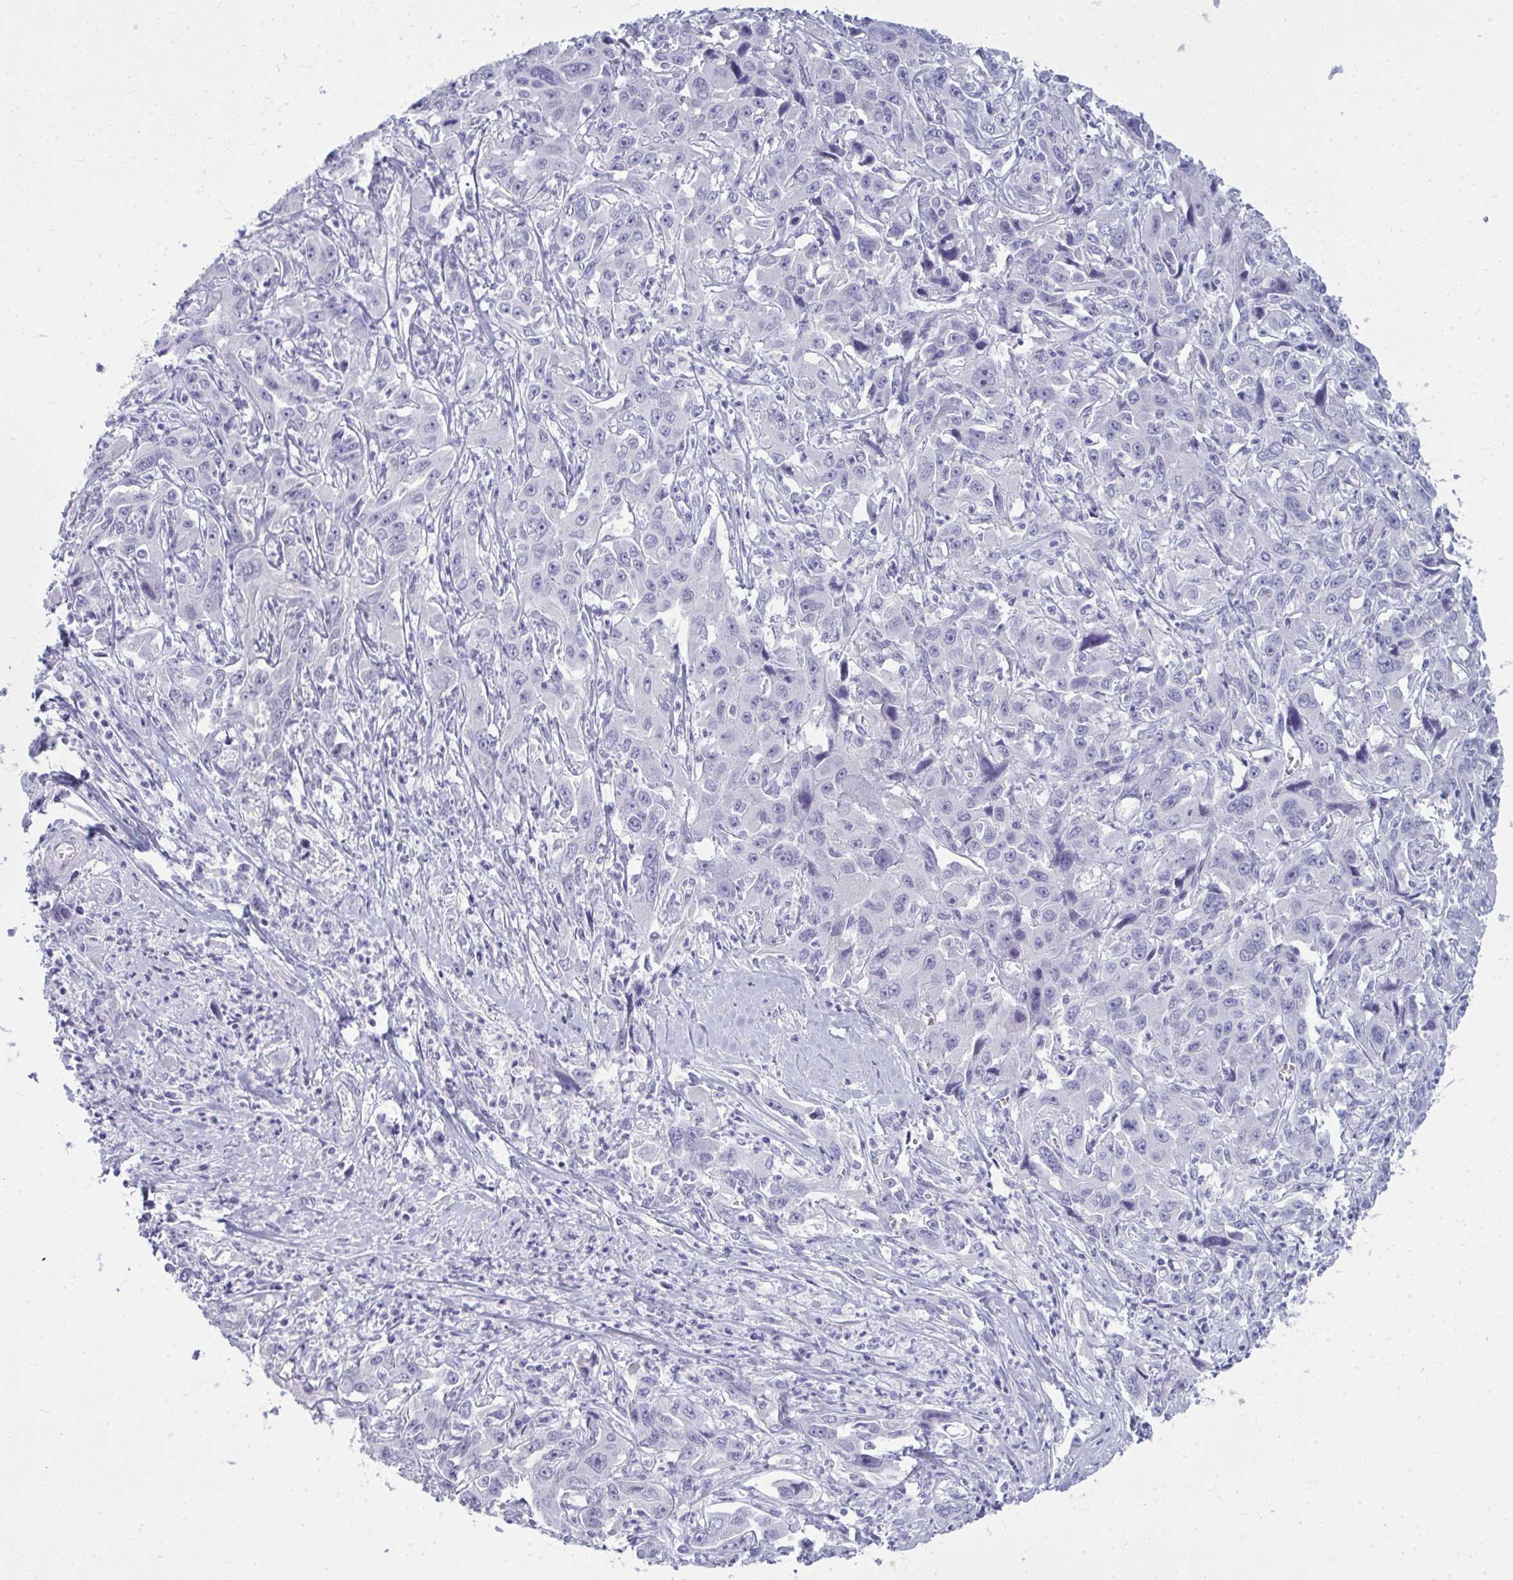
{"staining": {"intensity": "negative", "quantity": "none", "location": "none"}, "tissue": "liver cancer", "cell_type": "Tumor cells", "image_type": "cancer", "snomed": [{"axis": "morphology", "description": "Carcinoma, Hepatocellular, NOS"}, {"axis": "topography", "description": "Liver"}], "caption": "This image is of hepatocellular carcinoma (liver) stained with immunohistochemistry to label a protein in brown with the nuclei are counter-stained blue. There is no positivity in tumor cells.", "gene": "QDPR", "patient": {"sex": "male", "age": 63}}